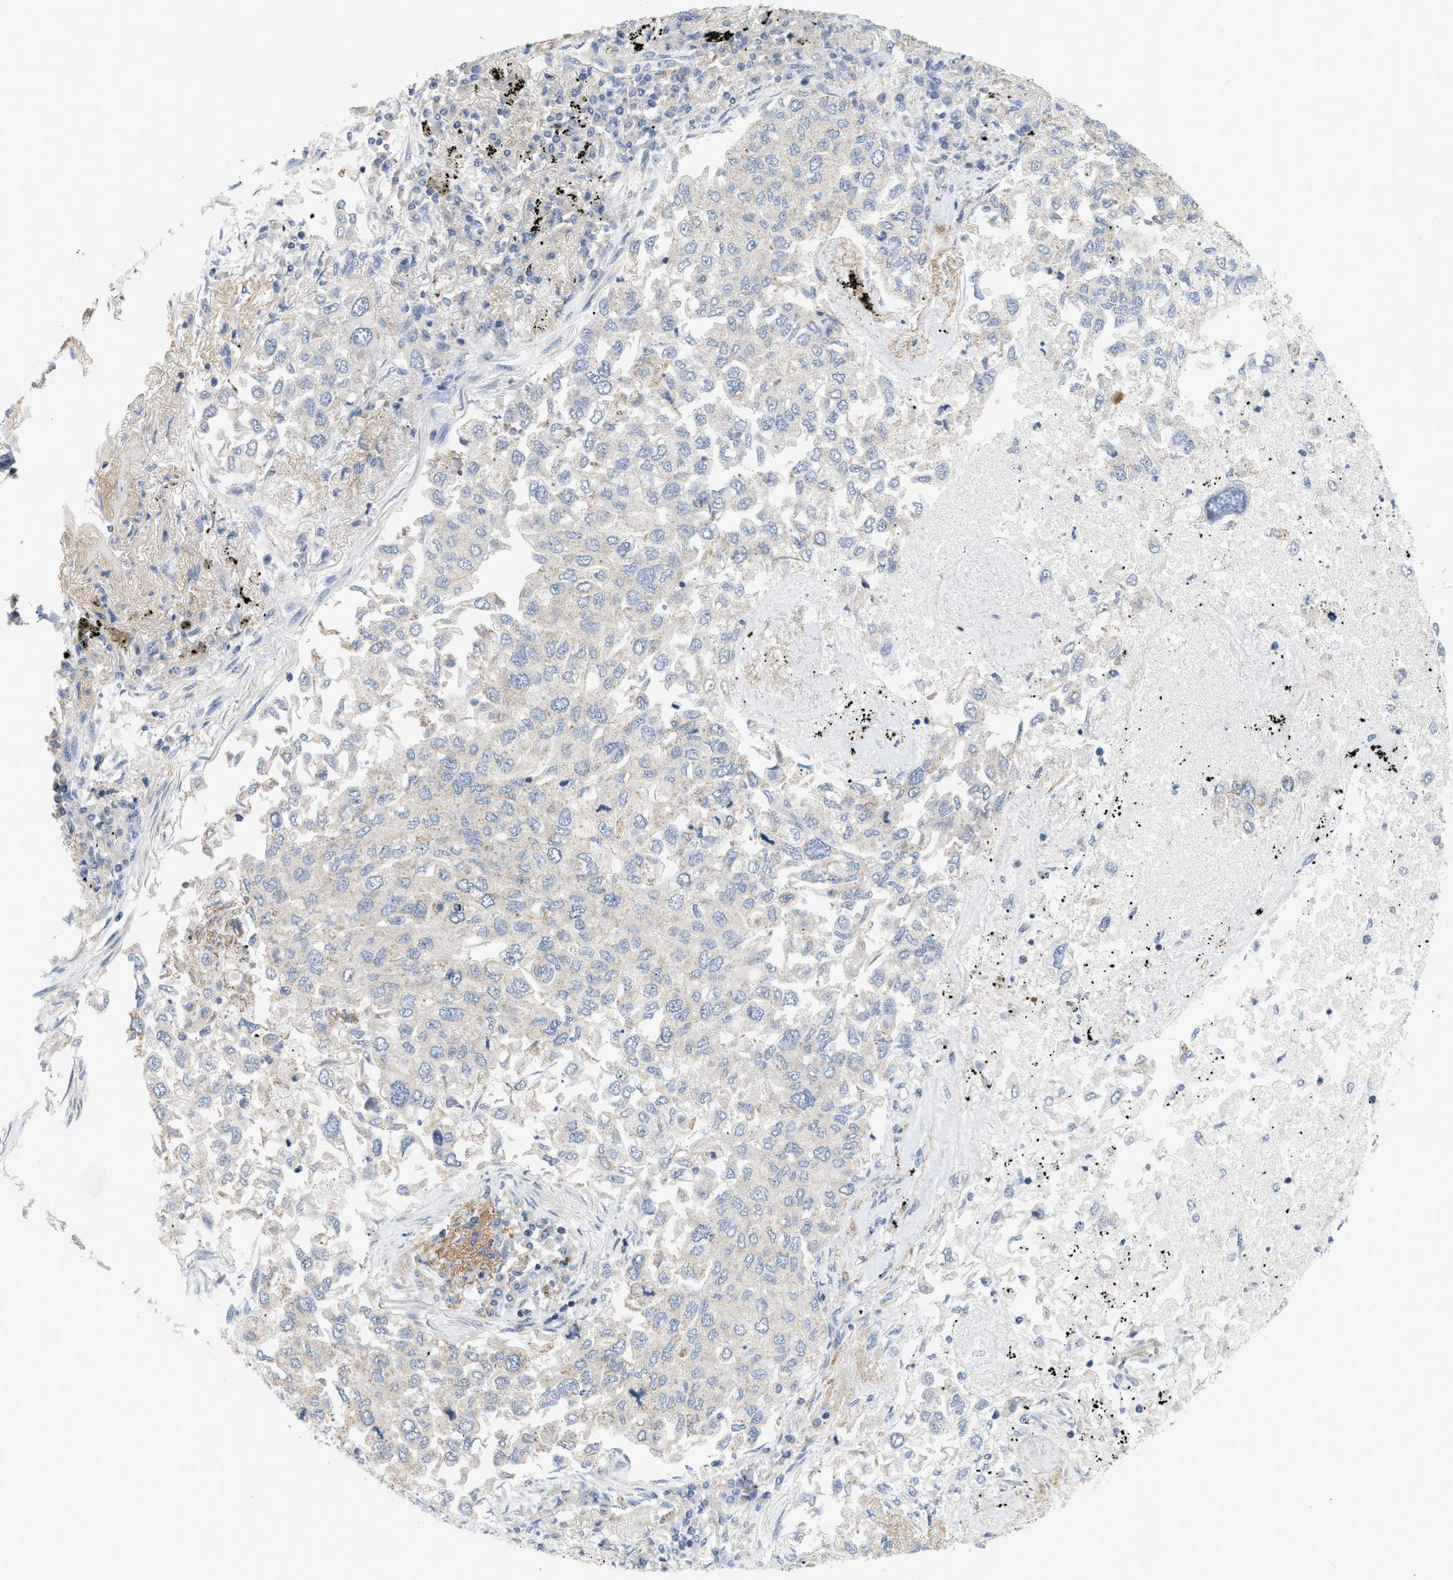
{"staining": {"intensity": "negative", "quantity": "none", "location": "none"}, "tissue": "lung cancer", "cell_type": "Tumor cells", "image_type": "cancer", "snomed": [{"axis": "morphology", "description": "Inflammation, NOS"}, {"axis": "morphology", "description": "Adenocarcinoma, NOS"}, {"axis": "topography", "description": "Lung"}], "caption": "This is an immunohistochemistry photomicrograph of lung cancer (adenocarcinoma). There is no positivity in tumor cells.", "gene": "UBAP2", "patient": {"sex": "male", "age": 63}}